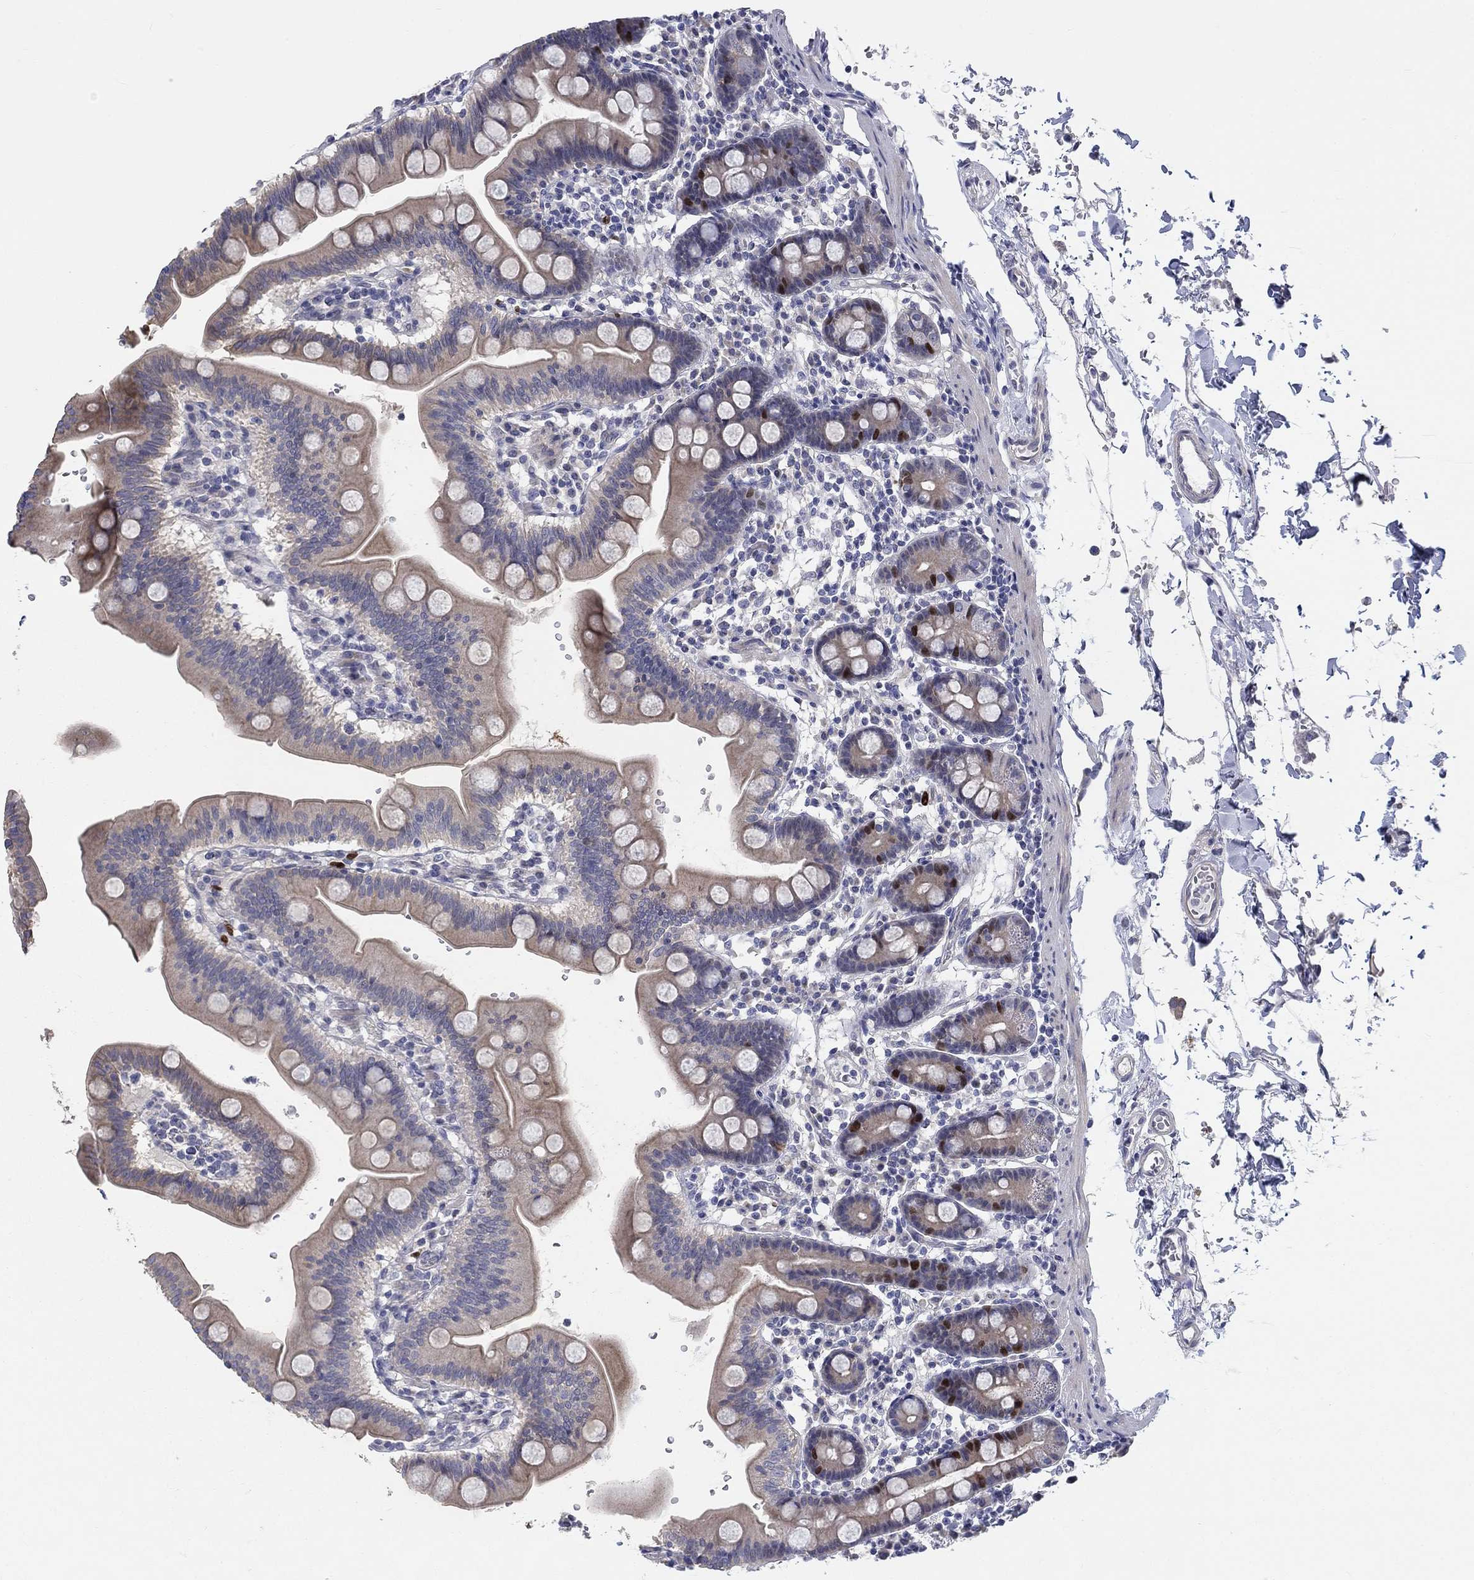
{"staining": {"intensity": "strong", "quantity": "<25%", "location": "nuclear"}, "tissue": "duodenum", "cell_type": "Glandular cells", "image_type": "normal", "snomed": [{"axis": "morphology", "description": "Normal tissue, NOS"}, {"axis": "topography", "description": "Duodenum"}], "caption": "Immunohistochemical staining of benign human duodenum reveals strong nuclear protein staining in approximately <25% of glandular cells. (DAB (3,3'-diaminobenzidine) IHC, brown staining for protein, blue staining for nuclei).", "gene": "PRC1", "patient": {"sex": "male", "age": 59}}